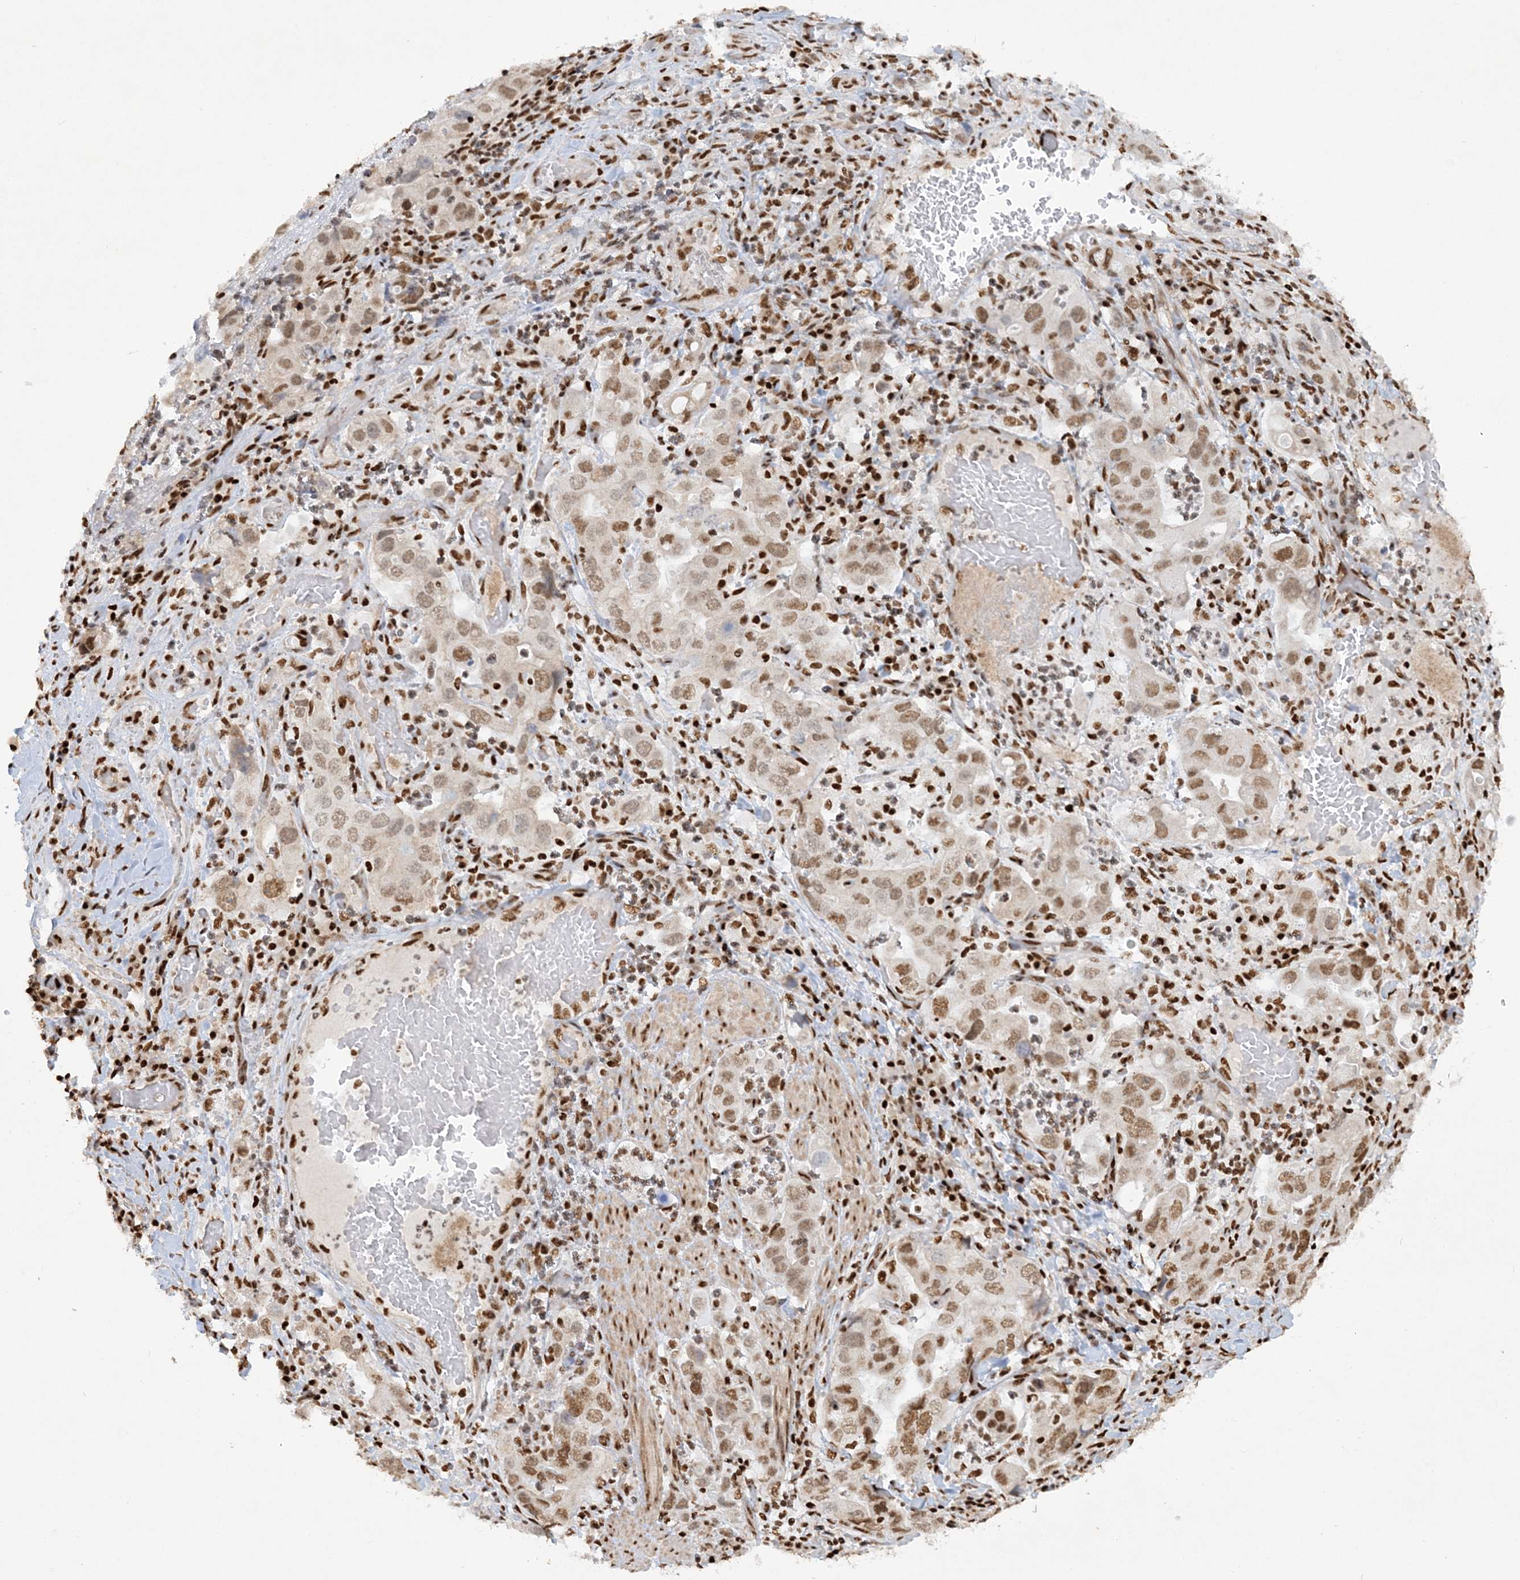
{"staining": {"intensity": "moderate", "quantity": ">75%", "location": "nuclear"}, "tissue": "stomach cancer", "cell_type": "Tumor cells", "image_type": "cancer", "snomed": [{"axis": "morphology", "description": "Adenocarcinoma, NOS"}, {"axis": "topography", "description": "Stomach, upper"}], "caption": "Immunohistochemistry (DAB (3,3'-diaminobenzidine)) staining of stomach cancer shows moderate nuclear protein expression in approximately >75% of tumor cells. Using DAB (3,3'-diaminobenzidine) (brown) and hematoxylin (blue) stains, captured at high magnification using brightfield microscopy.", "gene": "DELE1", "patient": {"sex": "male", "age": 62}}